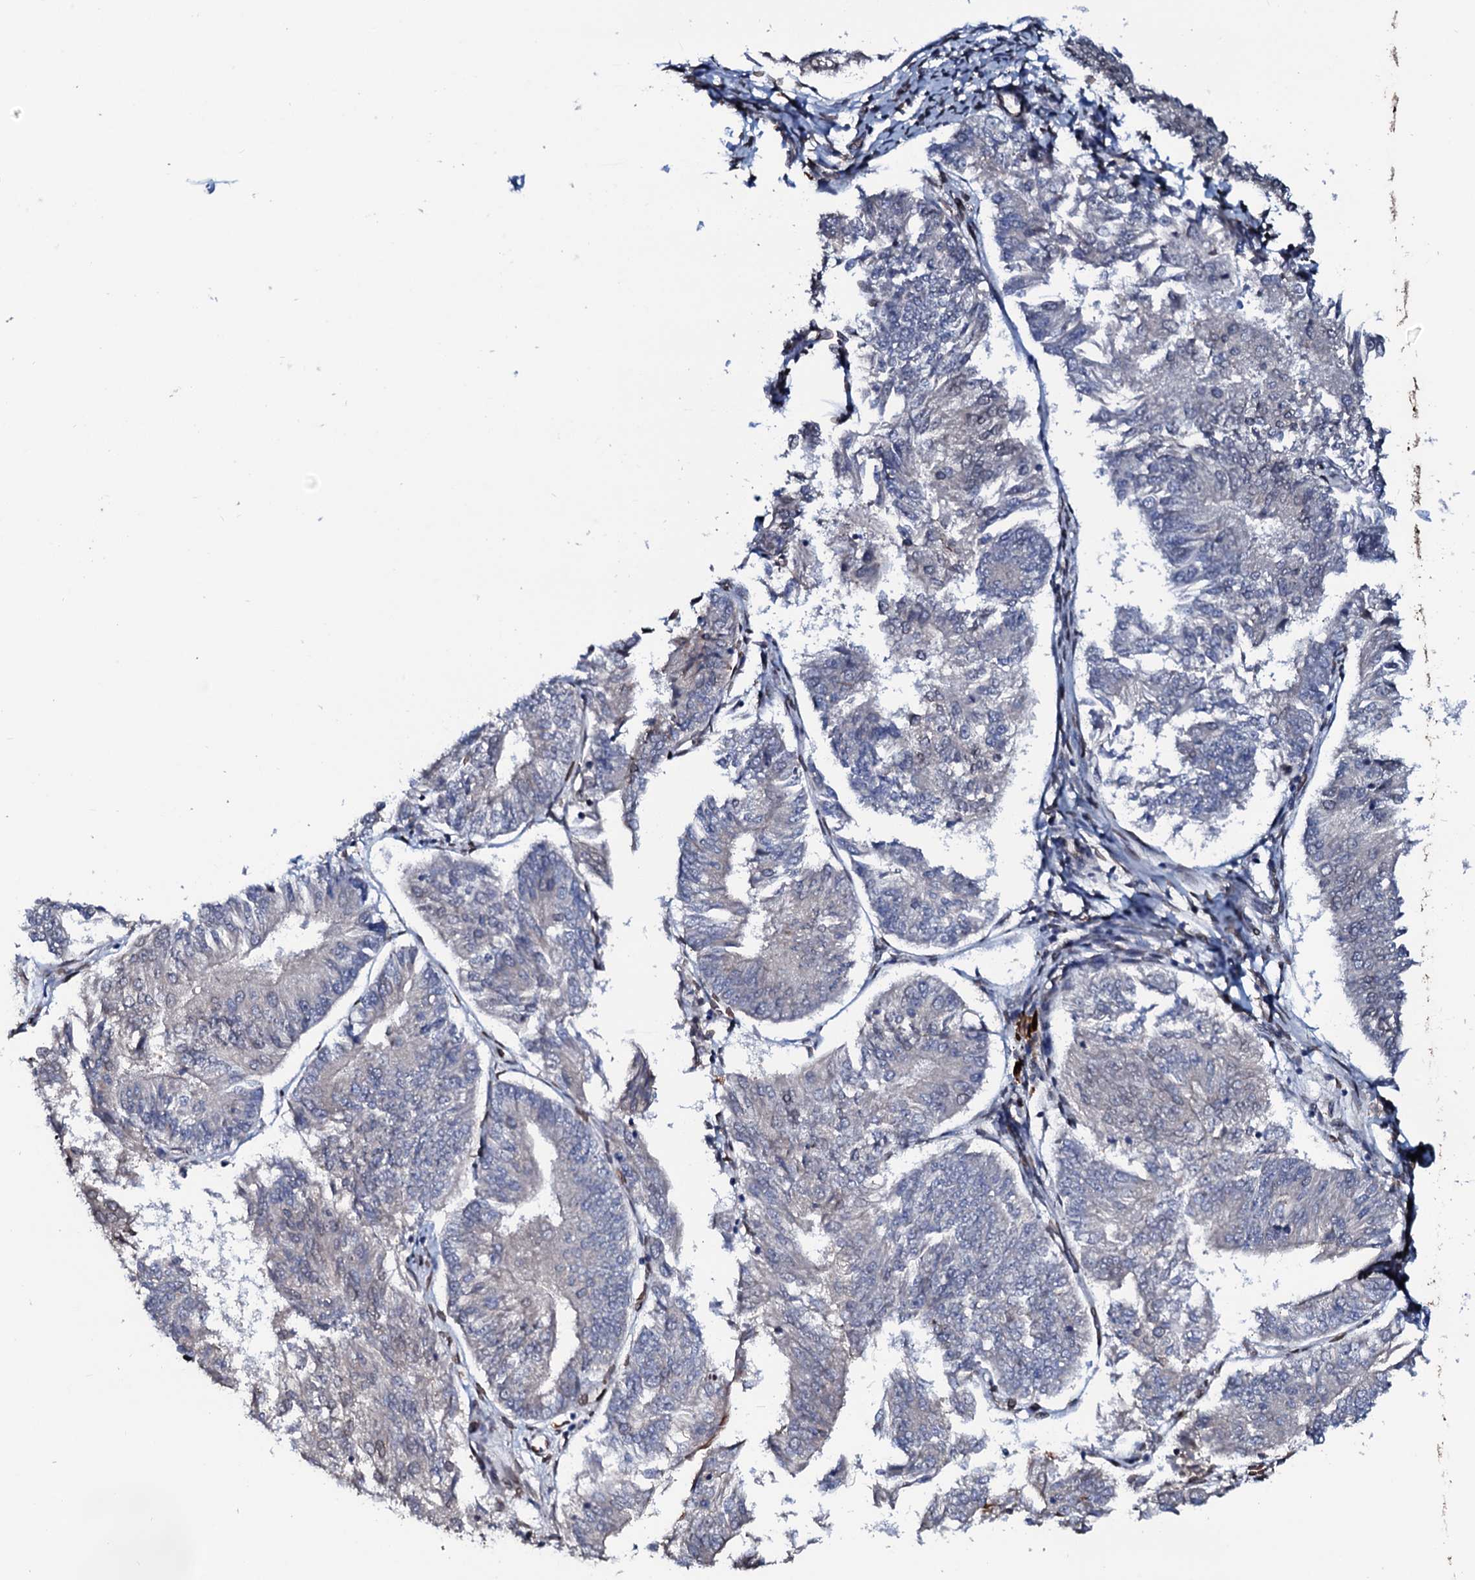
{"staining": {"intensity": "negative", "quantity": "none", "location": "none"}, "tissue": "endometrial cancer", "cell_type": "Tumor cells", "image_type": "cancer", "snomed": [{"axis": "morphology", "description": "Adenocarcinoma, NOS"}, {"axis": "topography", "description": "Endometrium"}], "caption": "Micrograph shows no protein expression in tumor cells of endometrial cancer tissue.", "gene": "NRP2", "patient": {"sex": "female", "age": 58}}